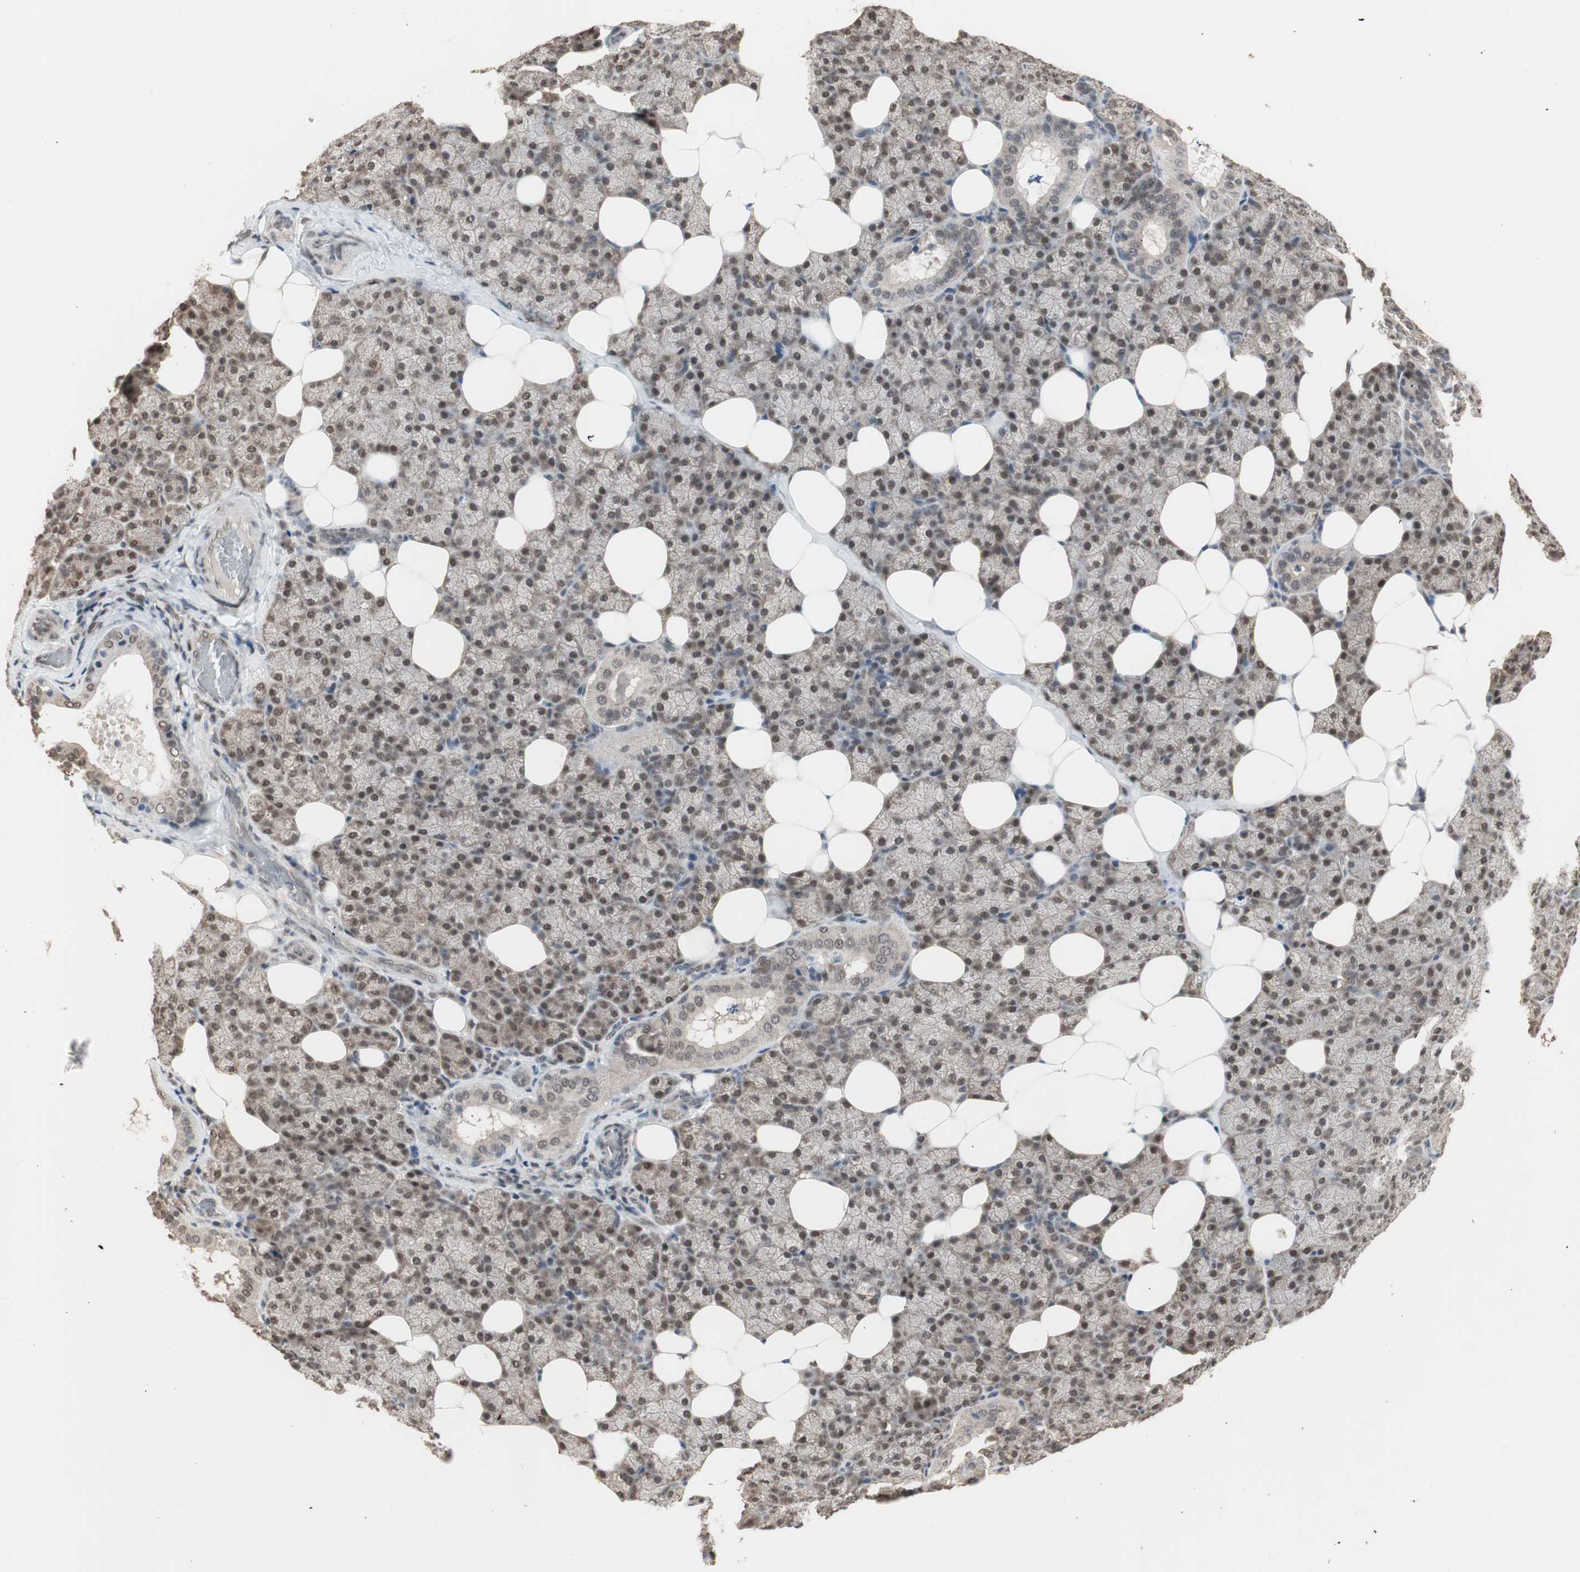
{"staining": {"intensity": "strong", "quantity": ">75%", "location": "nuclear"}, "tissue": "salivary gland", "cell_type": "Glandular cells", "image_type": "normal", "snomed": [{"axis": "morphology", "description": "Normal tissue, NOS"}, {"axis": "topography", "description": "Lymph node"}, {"axis": "topography", "description": "Salivary gland"}], "caption": "The immunohistochemical stain shows strong nuclear expression in glandular cells of unremarkable salivary gland.", "gene": "ZHX2", "patient": {"sex": "male", "age": 8}}